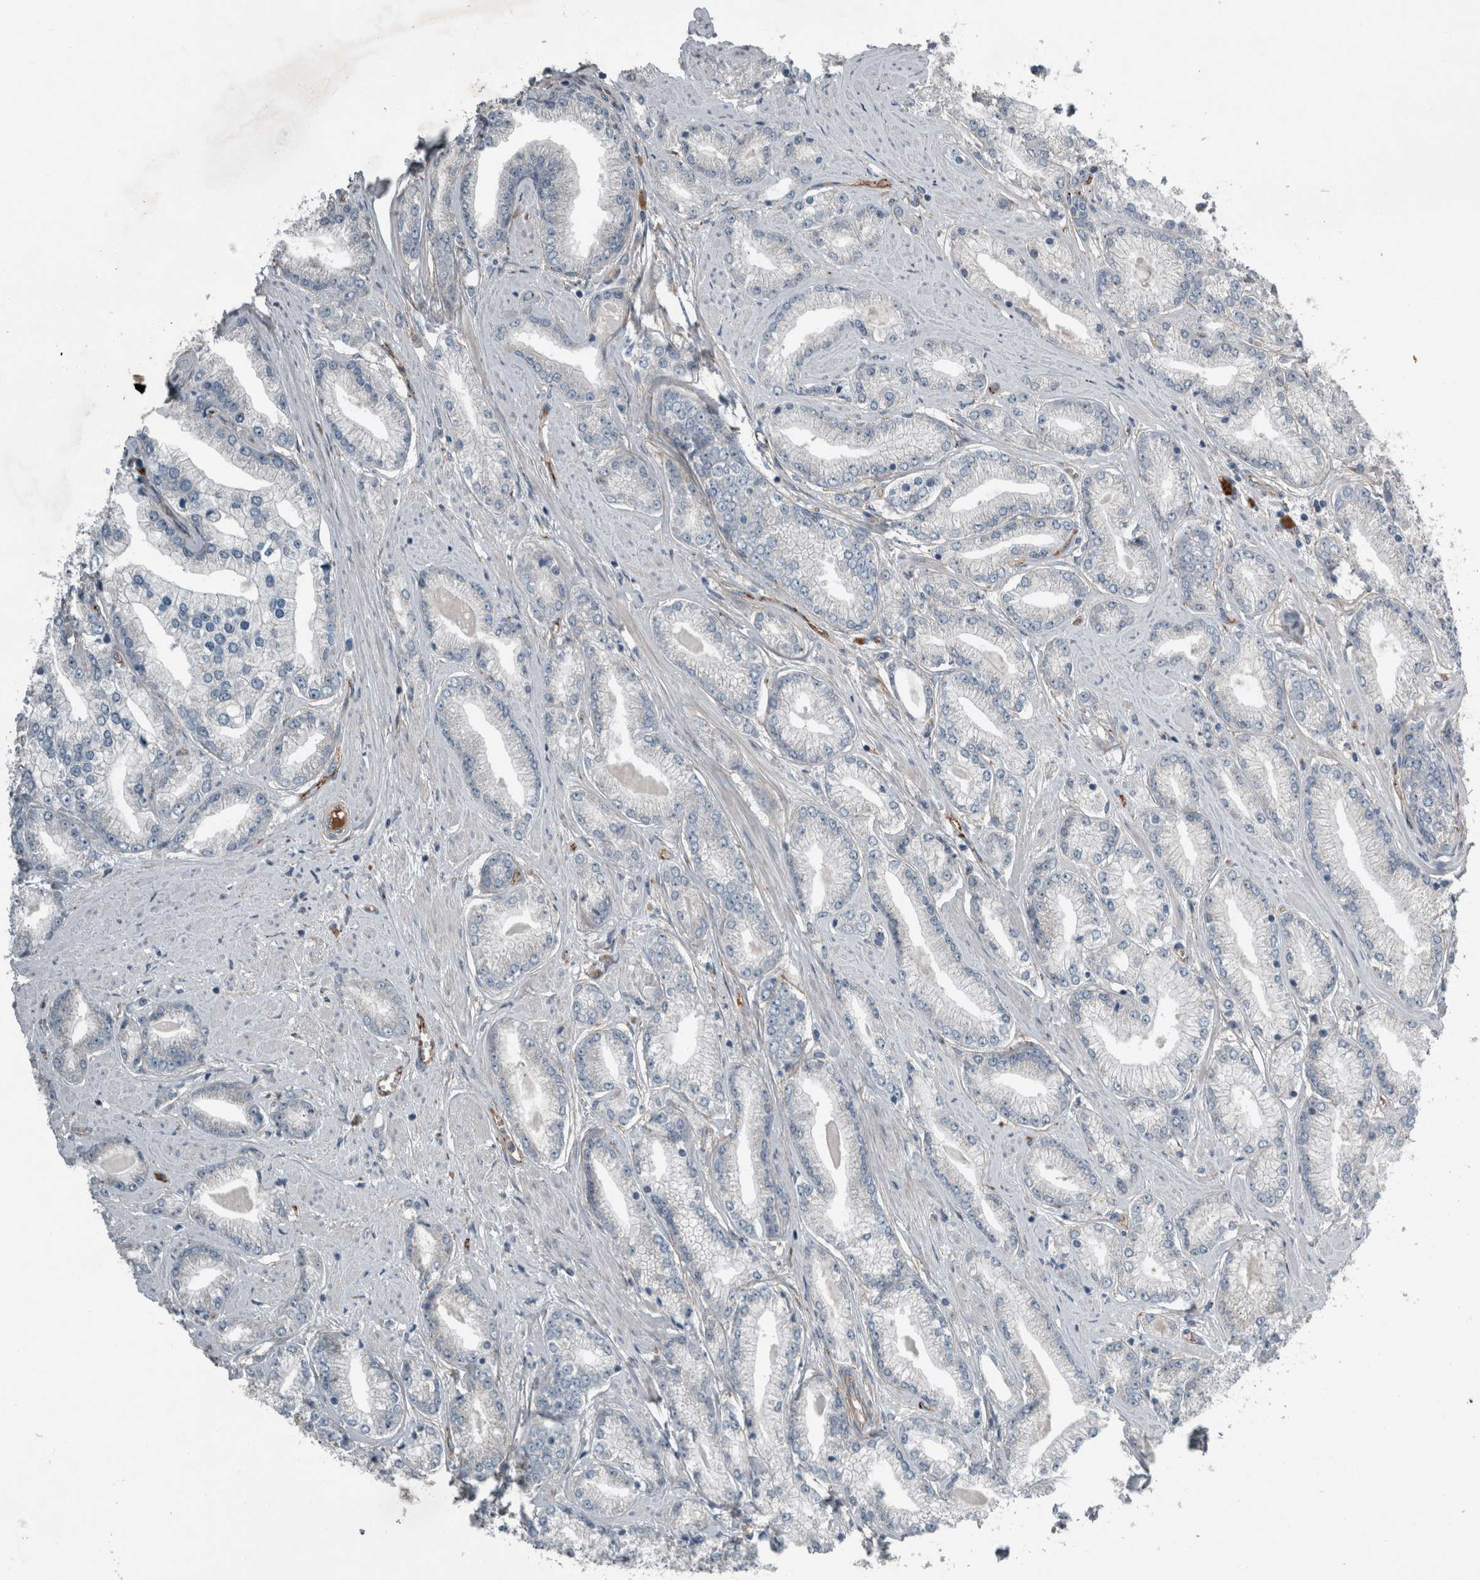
{"staining": {"intensity": "negative", "quantity": "none", "location": "none"}, "tissue": "prostate cancer", "cell_type": "Tumor cells", "image_type": "cancer", "snomed": [{"axis": "morphology", "description": "Adenocarcinoma, Low grade"}, {"axis": "topography", "description": "Prostate"}], "caption": "A high-resolution histopathology image shows immunohistochemistry staining of low-grade adenocarcinoma (prostate), which displays no significant positivity in tumor cells. (DAB immunohistochemistry with hematoxylin counter stain).", "gene": "GLT8D2", "patient": {"sex": "male", "age": 62}}